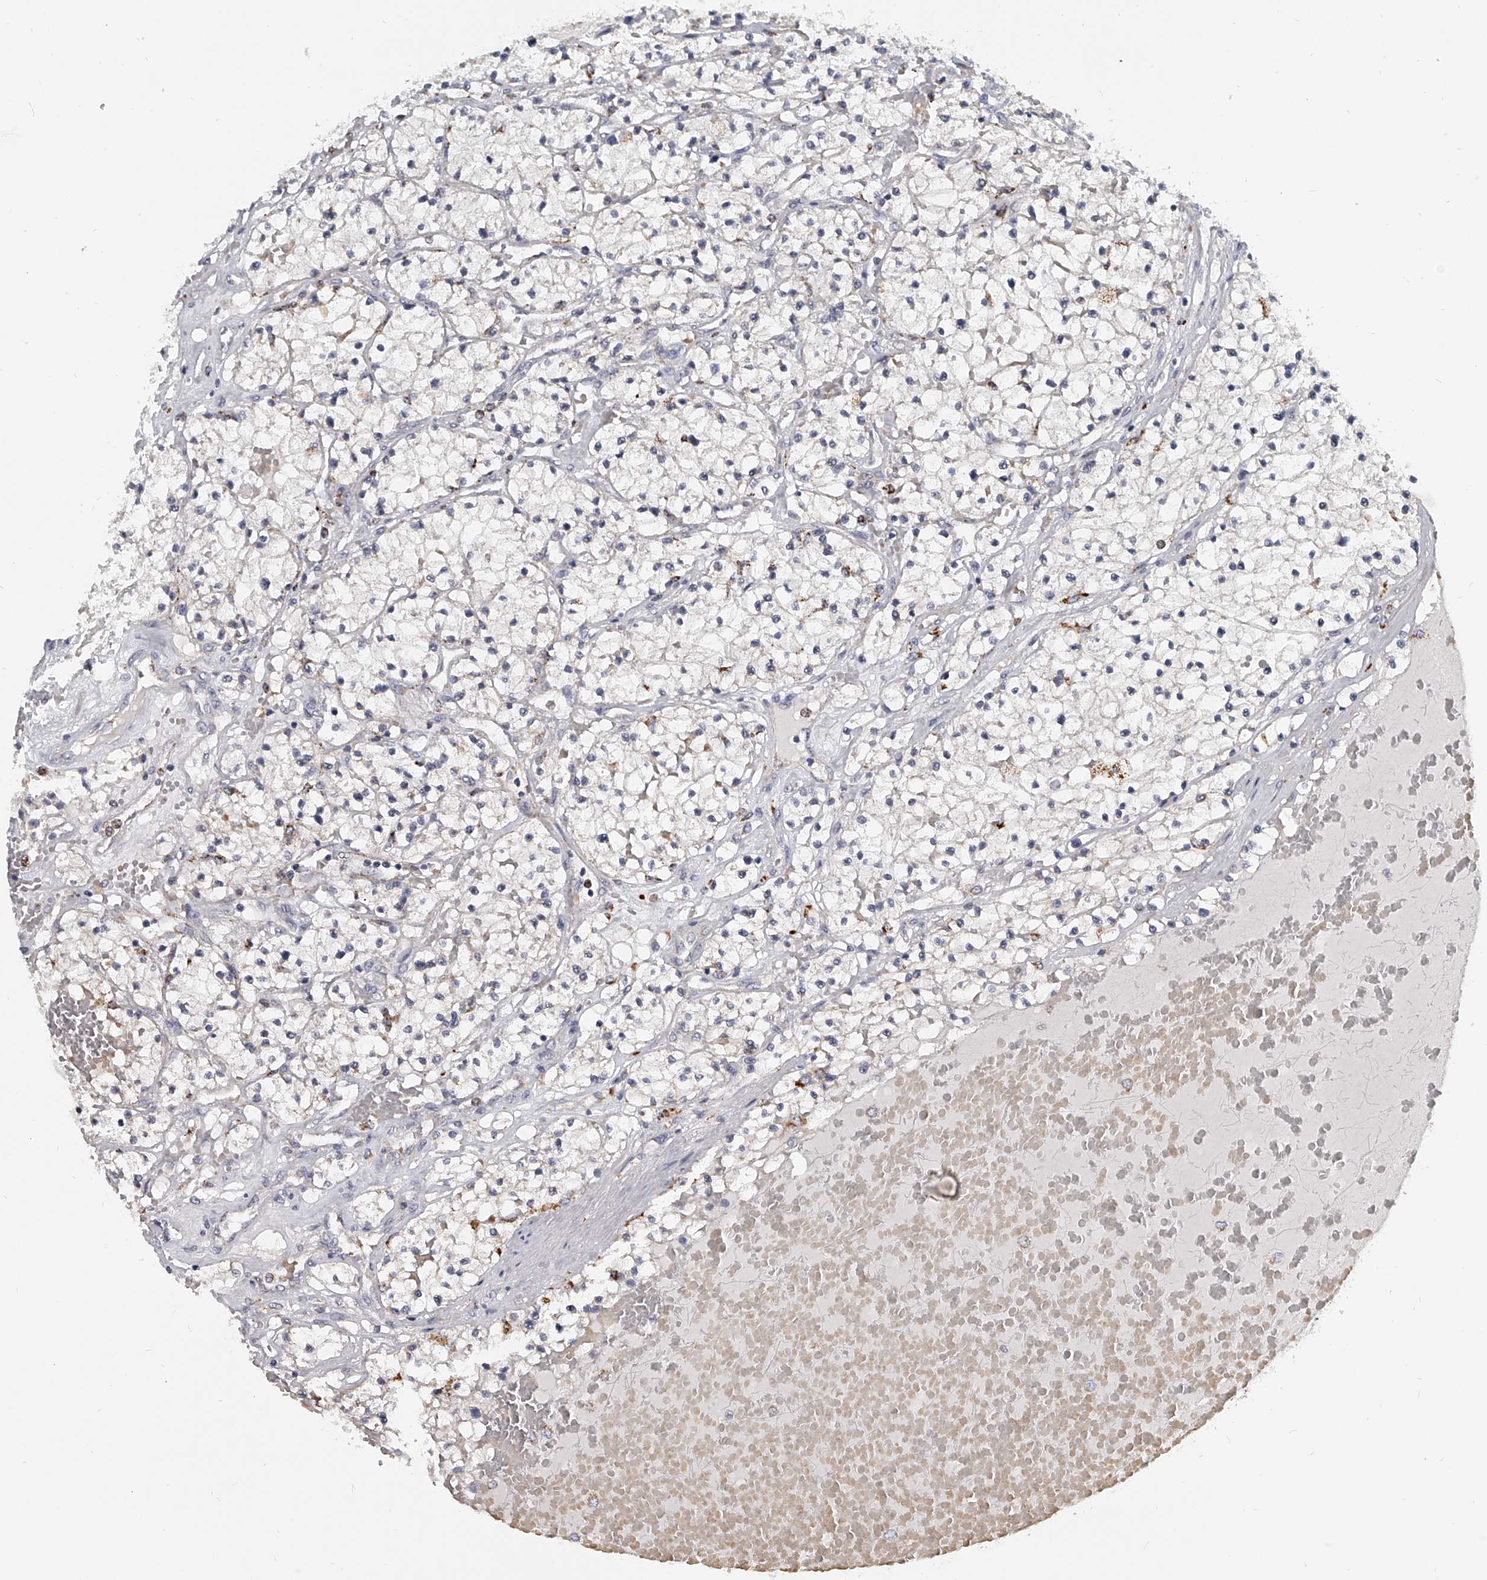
{"staining": {"intensity": "negative", "quantity": "none", "location": "none"}, "tissue": "renal cancer", "cell_type": "Tumor cells", "image_type": "cancer", "snomed": [{"axis": "morphology", "description": "Normal tissue, NOS"}, {"axis": "morphology", "description": "Adenocarcinoma, NOS"}, {"axis": "topography", "description": "Kidney"}], "caption": "A micrograph of human renal adenocarcinoma is negative for staining in tumor cells.", "gene": "KLHL7", "patient": {"sex": "male", "age": 68}}